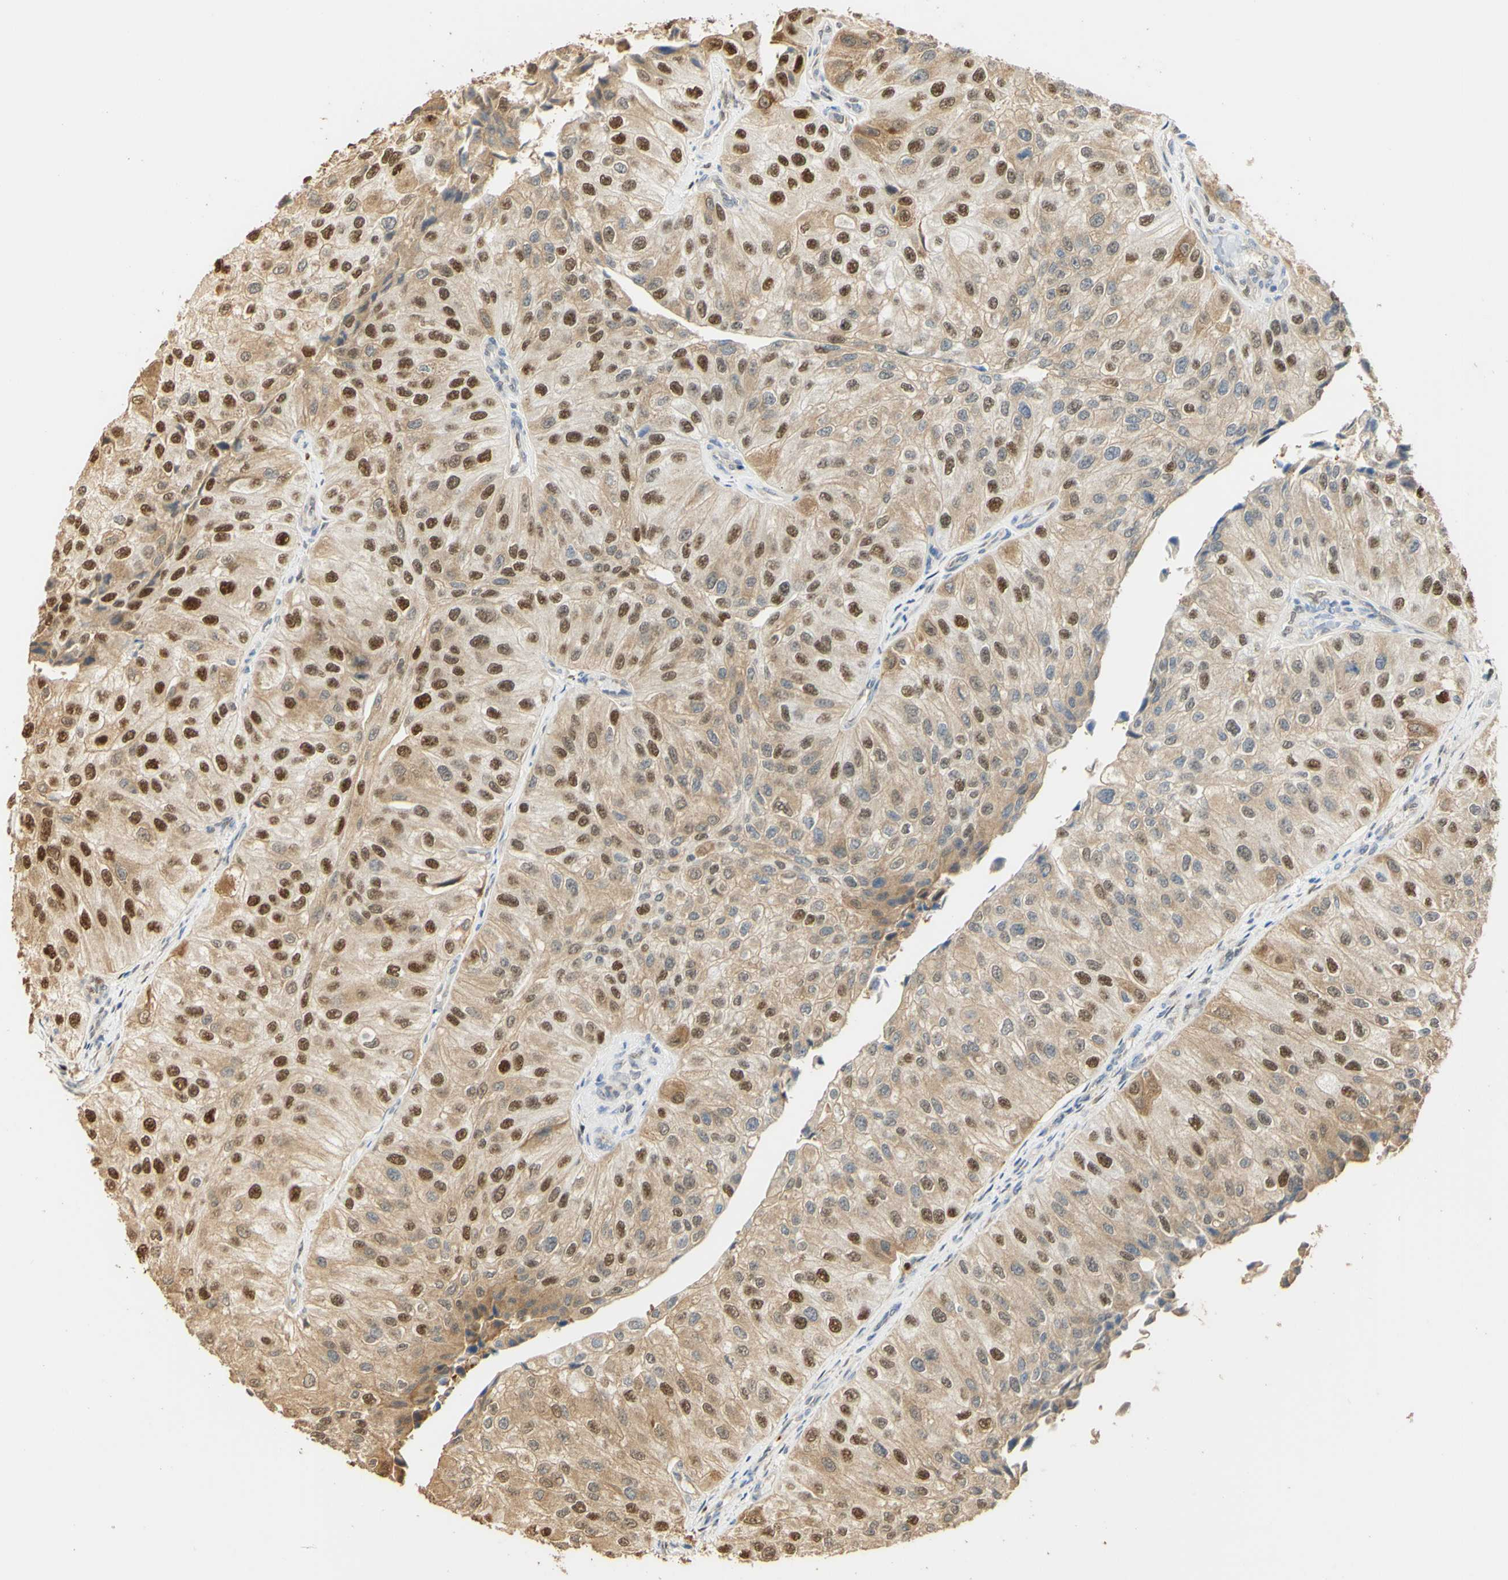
{"staining": {"intensity": "strong", "quantity": "25%-75%", "location": "cytoplasmic/membranous,nuclear"}, "tissue": "urothelial cancer", "cell_type": "Tumor cells", "image_type": "cancer", "snomed": [{"axis": "morphology", "description": "Urothelial carcinoma, High grade"}, {"axis": "topography", "description": "Kidney"}, {"axis": "topography", "description": "Urinary bladder"}], "caption": "IHC (DAB (3,3'-diaminobenzidine)) staining of human high-grade urothelial carcinoma demonstrates strong cytoplasmic/membranous and nuclear protein positivity in about 25%-75% of tumor cells. Immunohistochemistry (ihc) stains the protein in brown and the nuclei are stained blue.", "gene": "MAP3K4", "patient": {"sex": "male", "age": 77}}